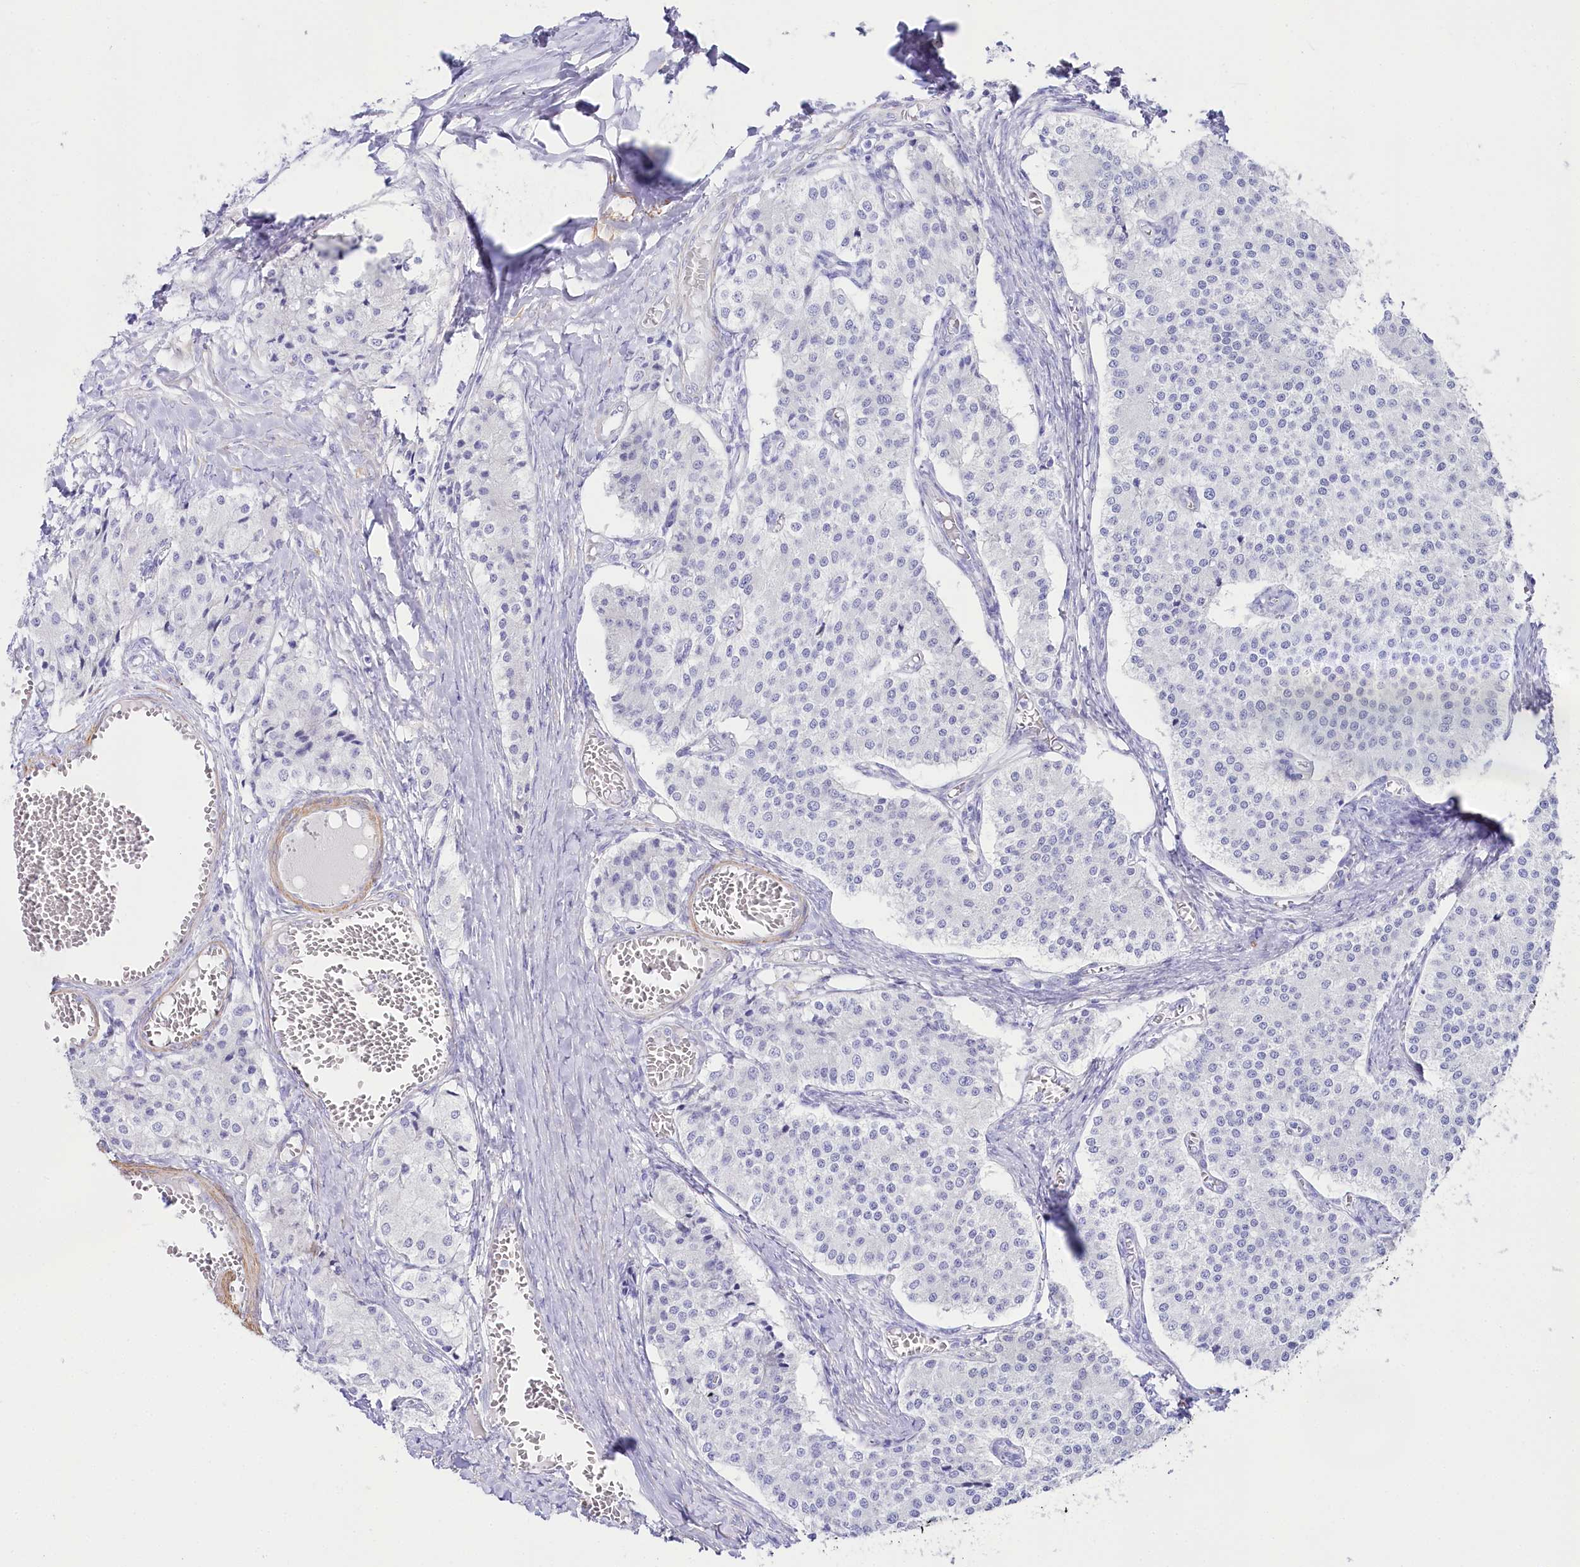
{"staining": {"intensity": "negative", "quantity": "none", "location": "none"}, "tissue": "carcinoid", "cell_type": "Tumor cells", "image_type": "cancer", "snomed": [{"axis": "morphology", "description": "Carcinoid, malignant, NOS"}, {"axis": "topography", "description": "Colon"}], "caption": "Tumor cells are negative for brown protein staining in carcinoid.", "gene": "CSN3", "patient": {"sex": "female", "age": 52}}